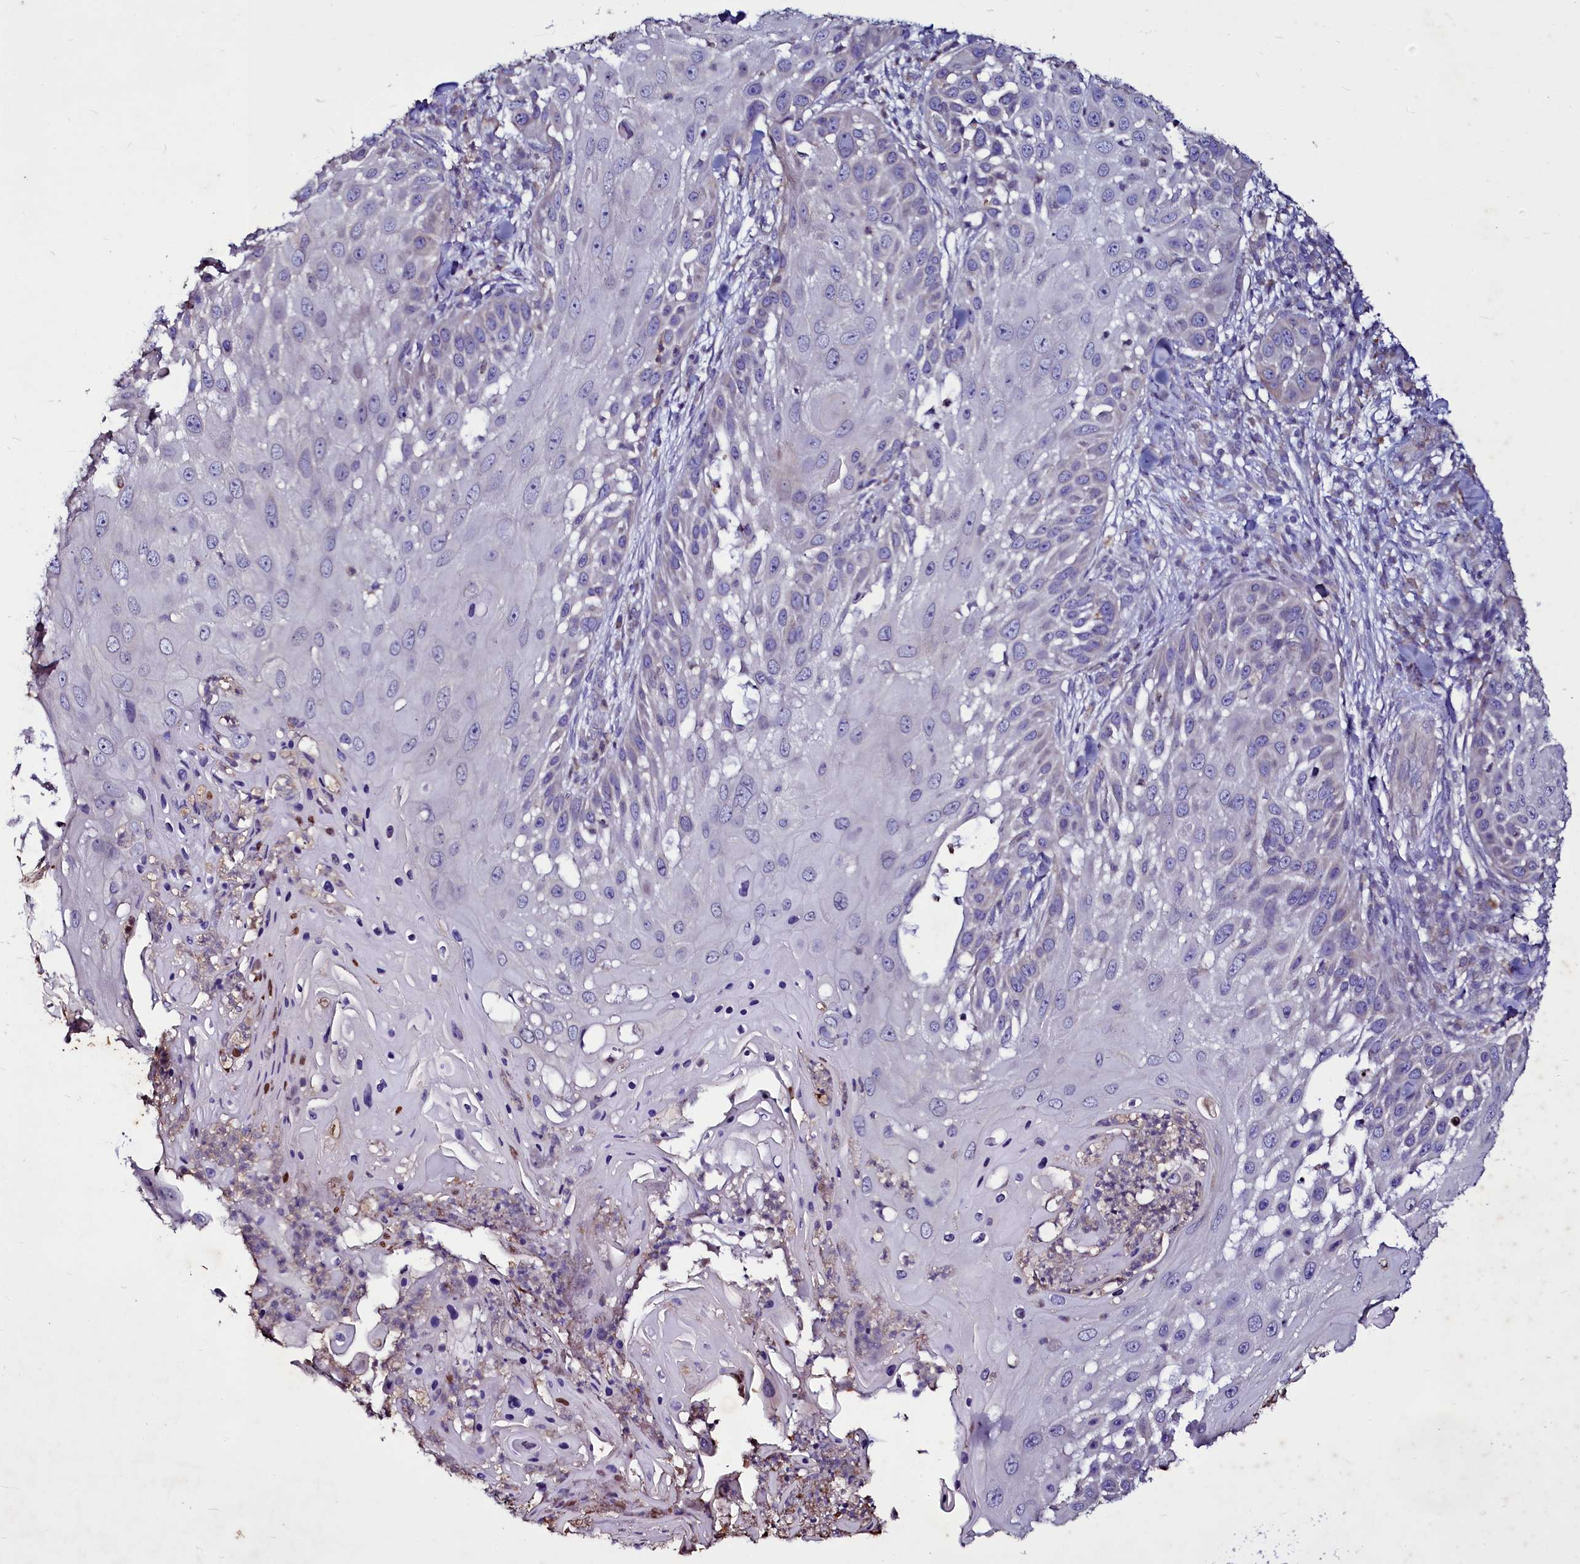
{"staining": {"intensity": "weak", "quantity": "<25%", "location": "cytoplasmic/membranous"}, "tissue": "skin cancer", "cell_type": "Tumor cells", "image_type": "cancer", "snomed": [{"axis": "morphology", "description": "Squamous cell carcinoma, NOS"}, {"axis": "topography", "description": "Skin"}], "caption": "DAB (3,3'-diaminobenzidine) immunohistochemical staining of skin squamous cell carcinoma reveals no significant expression in tumor cells.", "gene": "SELENOT", "patient": {"sex": "female", "age": 44}}